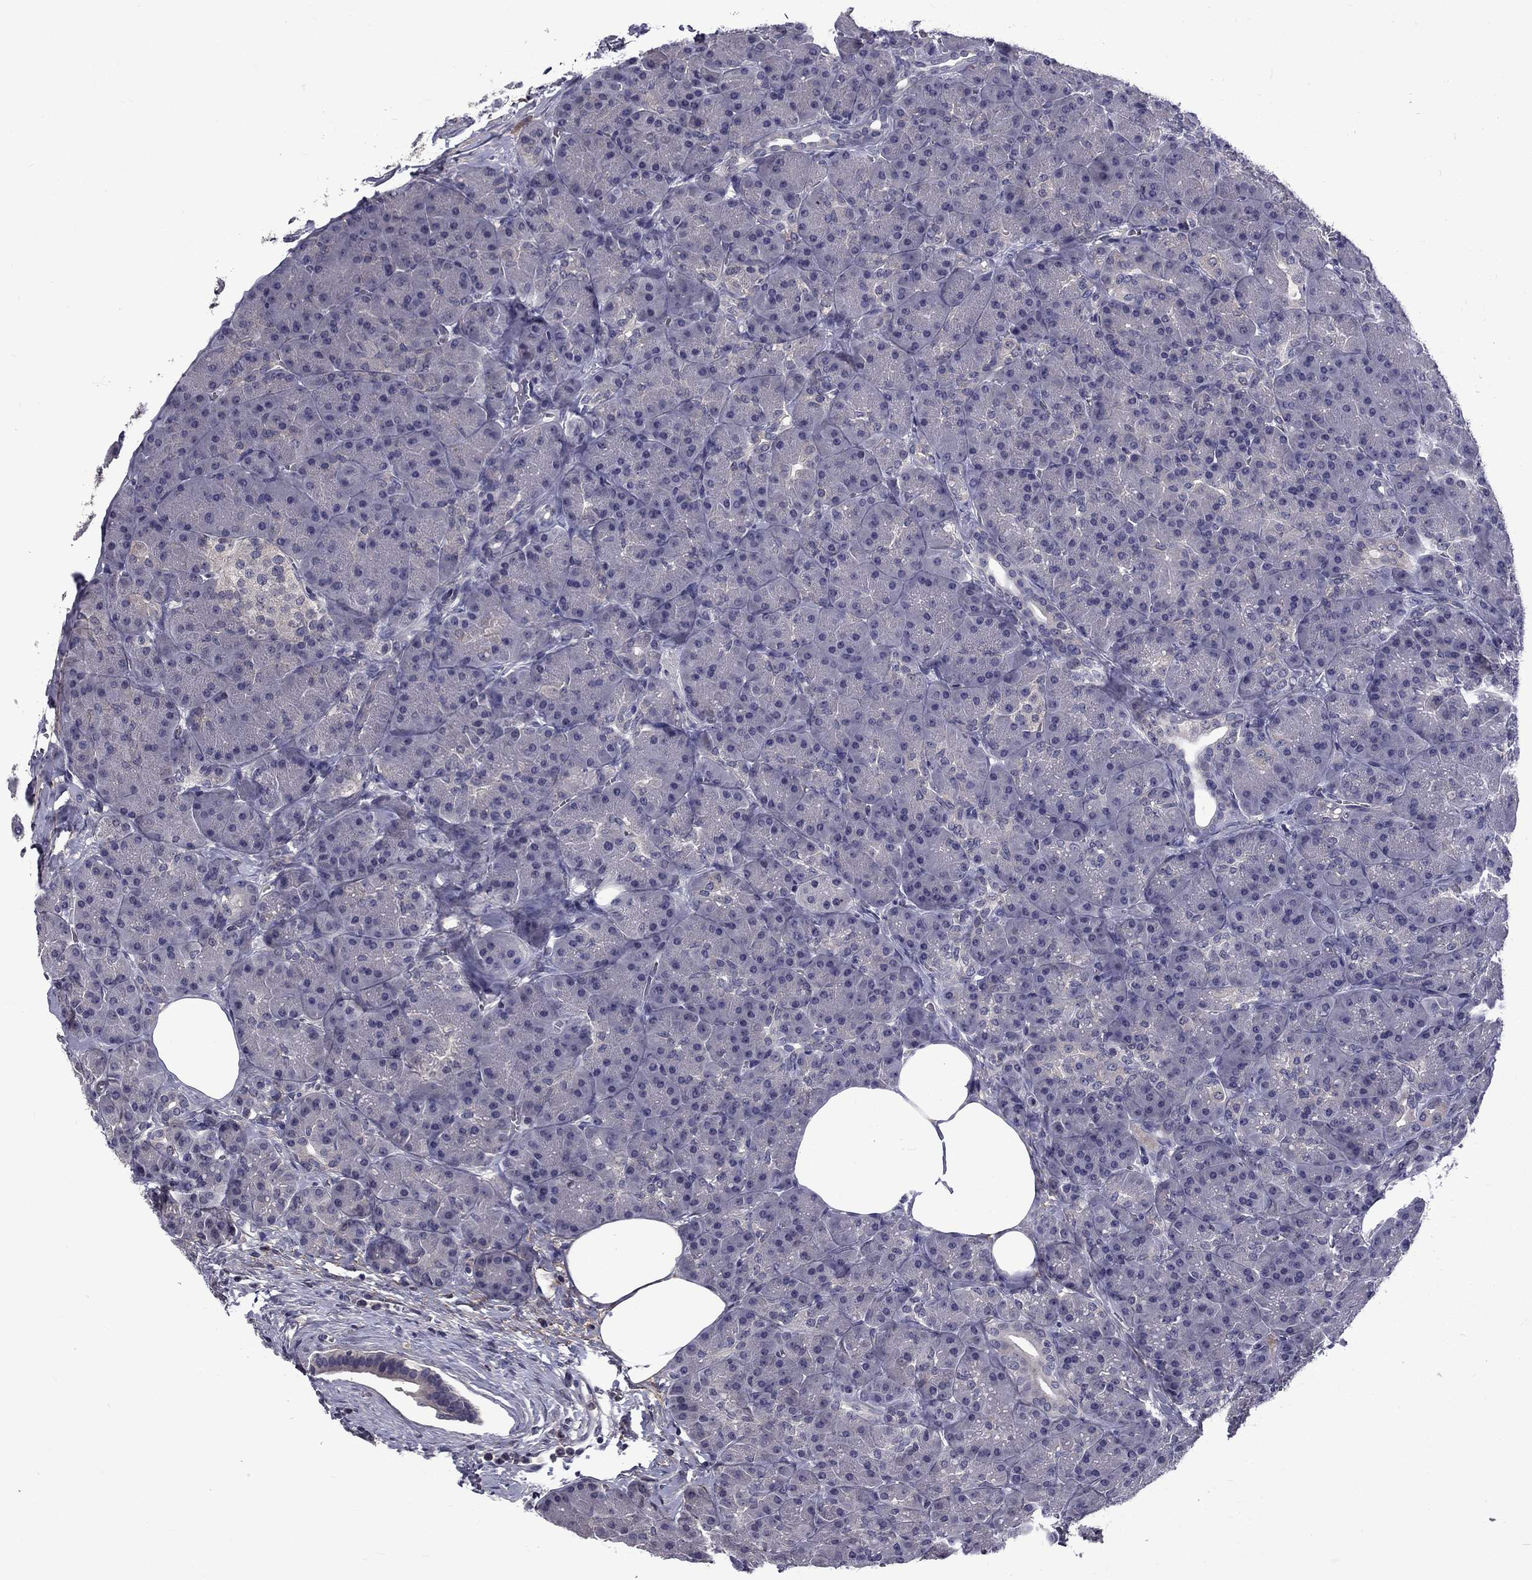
{"staining": {"intensity": "negative", "quantity": "none", "location": "none"}, "tissue": "pancreas", "cell_type": "Exocrine glandular cells", "image_type": "normal", "snomed": [{"axis": "morphology", "description": "Normal tissue, NOS"}, {"axis": "topography", "description": "Pancreas"}], "caption": "DAB immunohistochemical staining of normal human pancreas displays no significant staining in exocrine glandular cells. (DAB (3,3'-diaminobenzidine) IHC, high magnification).", "gene": "SNTA1", "patient": {"sex": "male", "age": 57}}